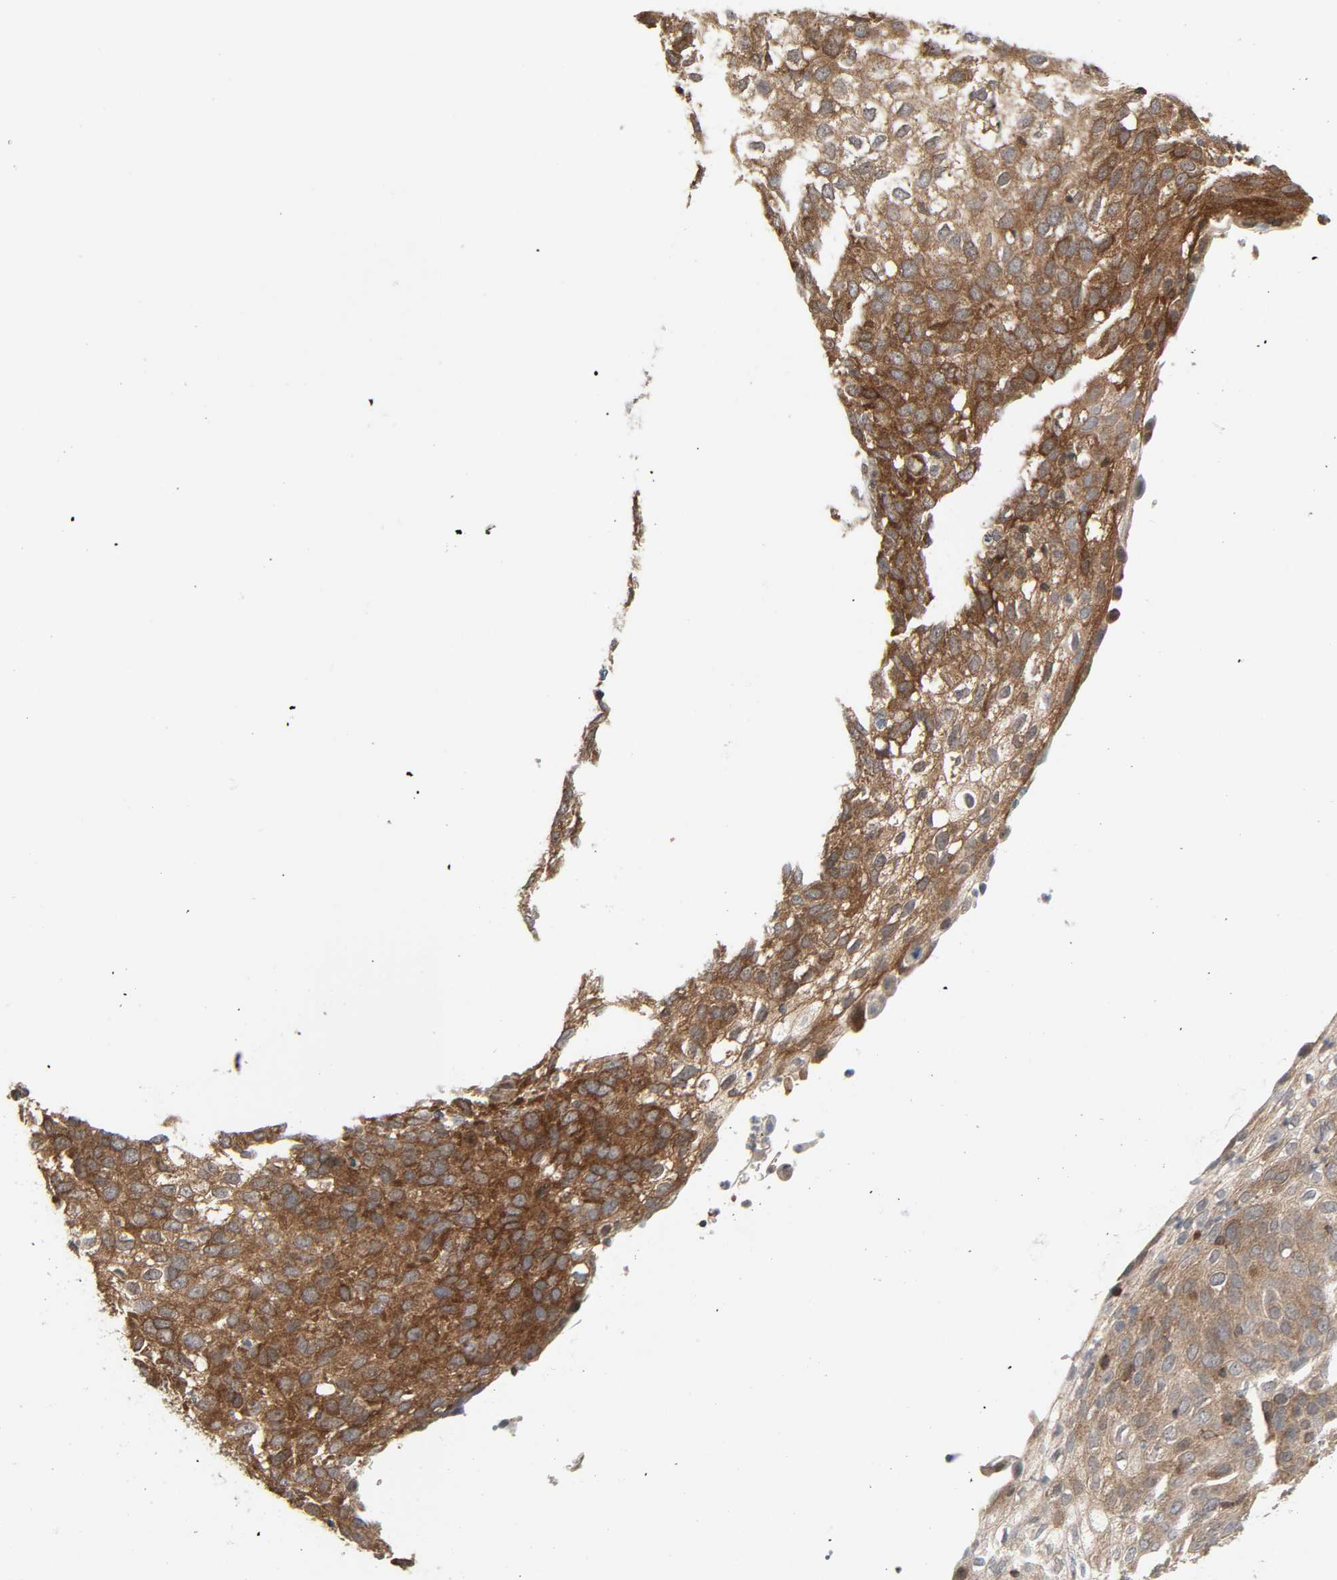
{"staining": {"intensity": "moderate", "quantity": ">75%", "location": "cytoplasmic/membranous"}, "tissue": "skin cancer", "cell_type": "Tumor cells", "image_type": "cancer", "snomed": [{"axis": "morphology", "description": "Squamous cell carcinoma, NOS"}, {"axis": "topography", "description": "Skin"}], "caption": "This is a histology image of immunohistochemistry (IHC) staining of skin squamous cell carcinoma, which shows moderate positivity in the cytoplasmic/membranous of tumor cells.", "gene": "GSK3A", "patient": {"sex": "male", "age": 87}}